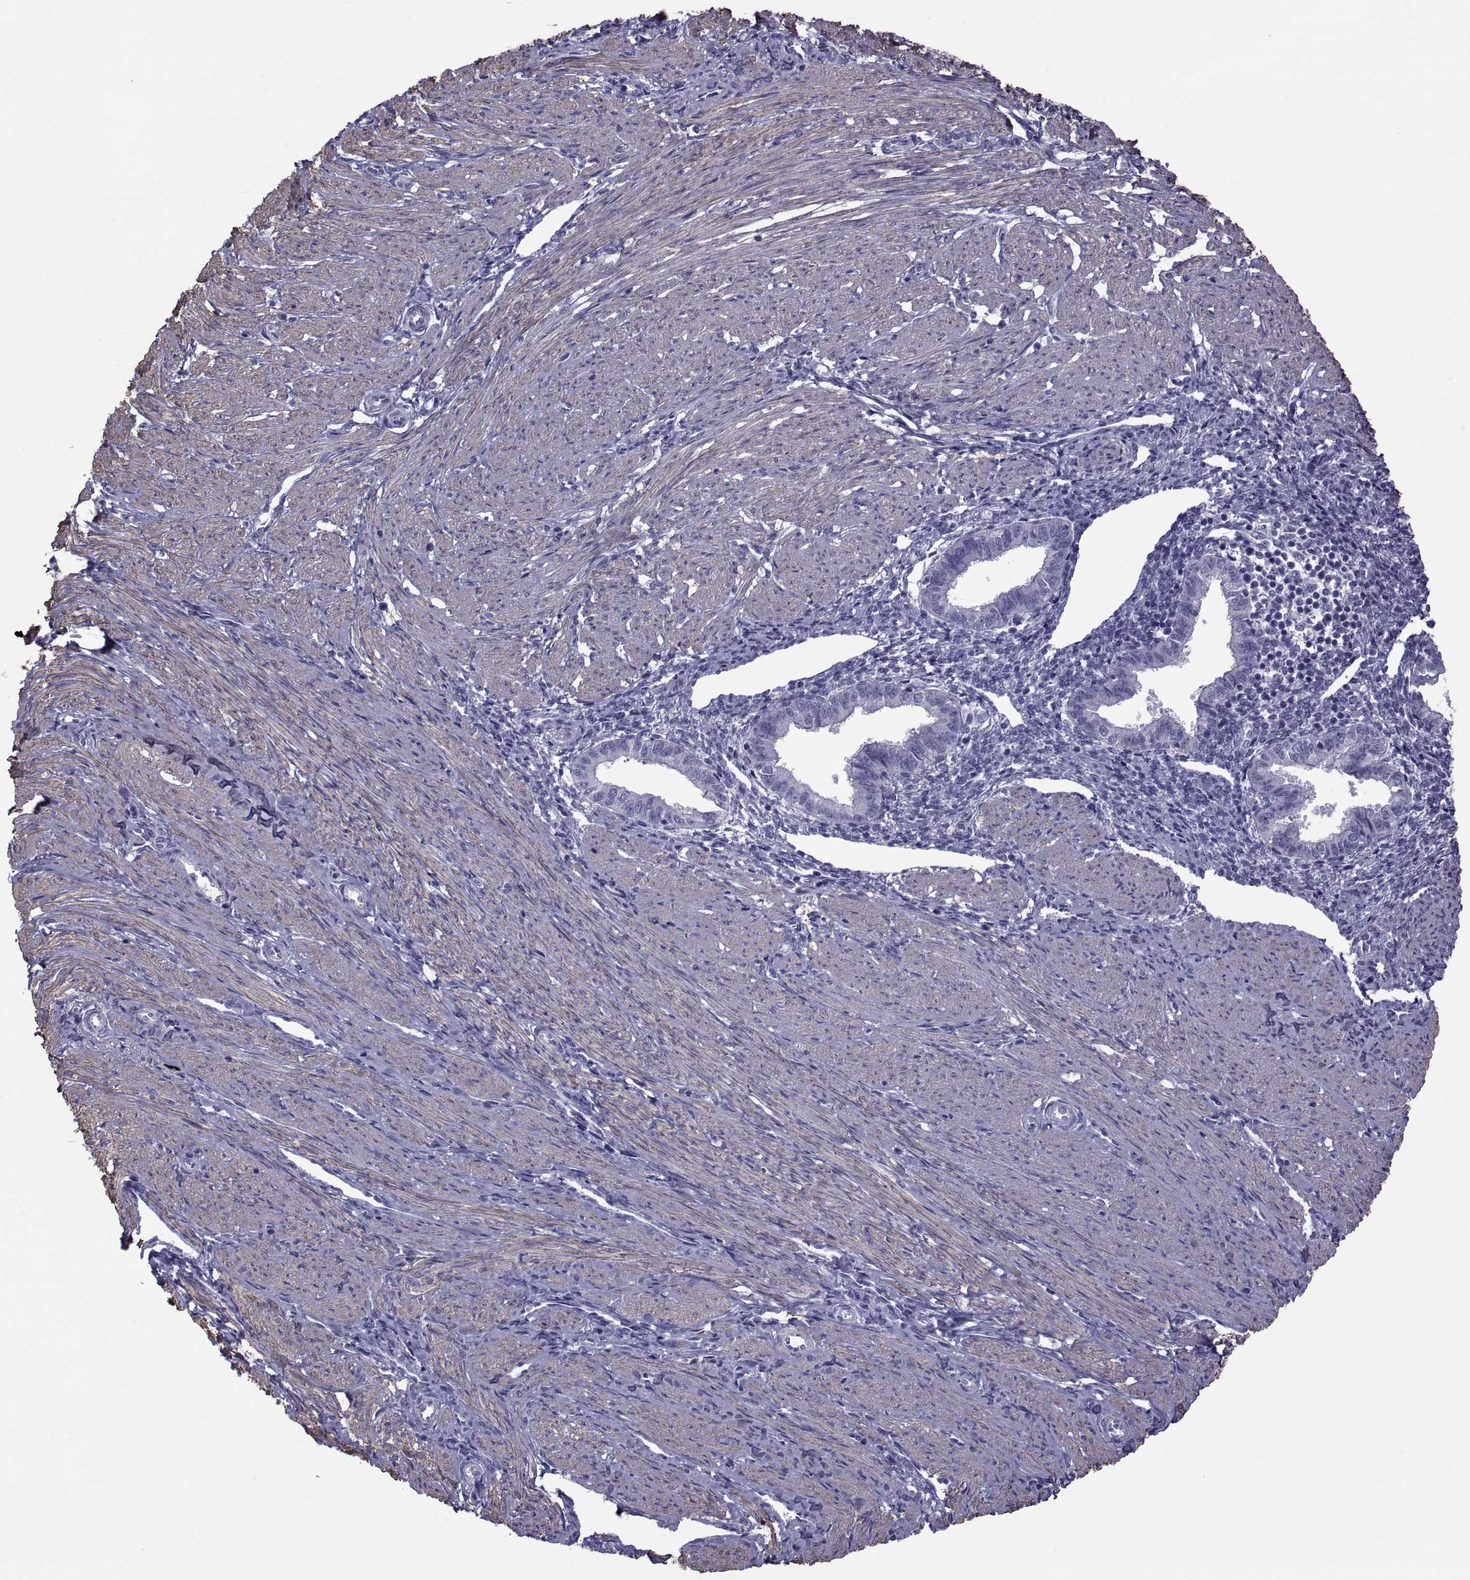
{"staining": {"intensity": "negative", "quantity": "none", "location": "none"}, "tissue": "endometrium", "cell_type": "Cells in endometrial stroma", "image_type": "normal", "snomed": [{"axis": "morphology", "description": "Normal tissue, NOS"}, {"axis": "topography", "description": "Endometrium"}], "caption": "This is a image of immunohistochemistry staining of normal endometrium, which shows no staining in cells in endometrial stroma. The staining is performed using DAB (3,3'-diaminobenzidine) brown chromogen with nuclei counter-stained in using hematoxylin.", "gene": "MAGEB1", "patient": {"sex": "female", "age": 37}}